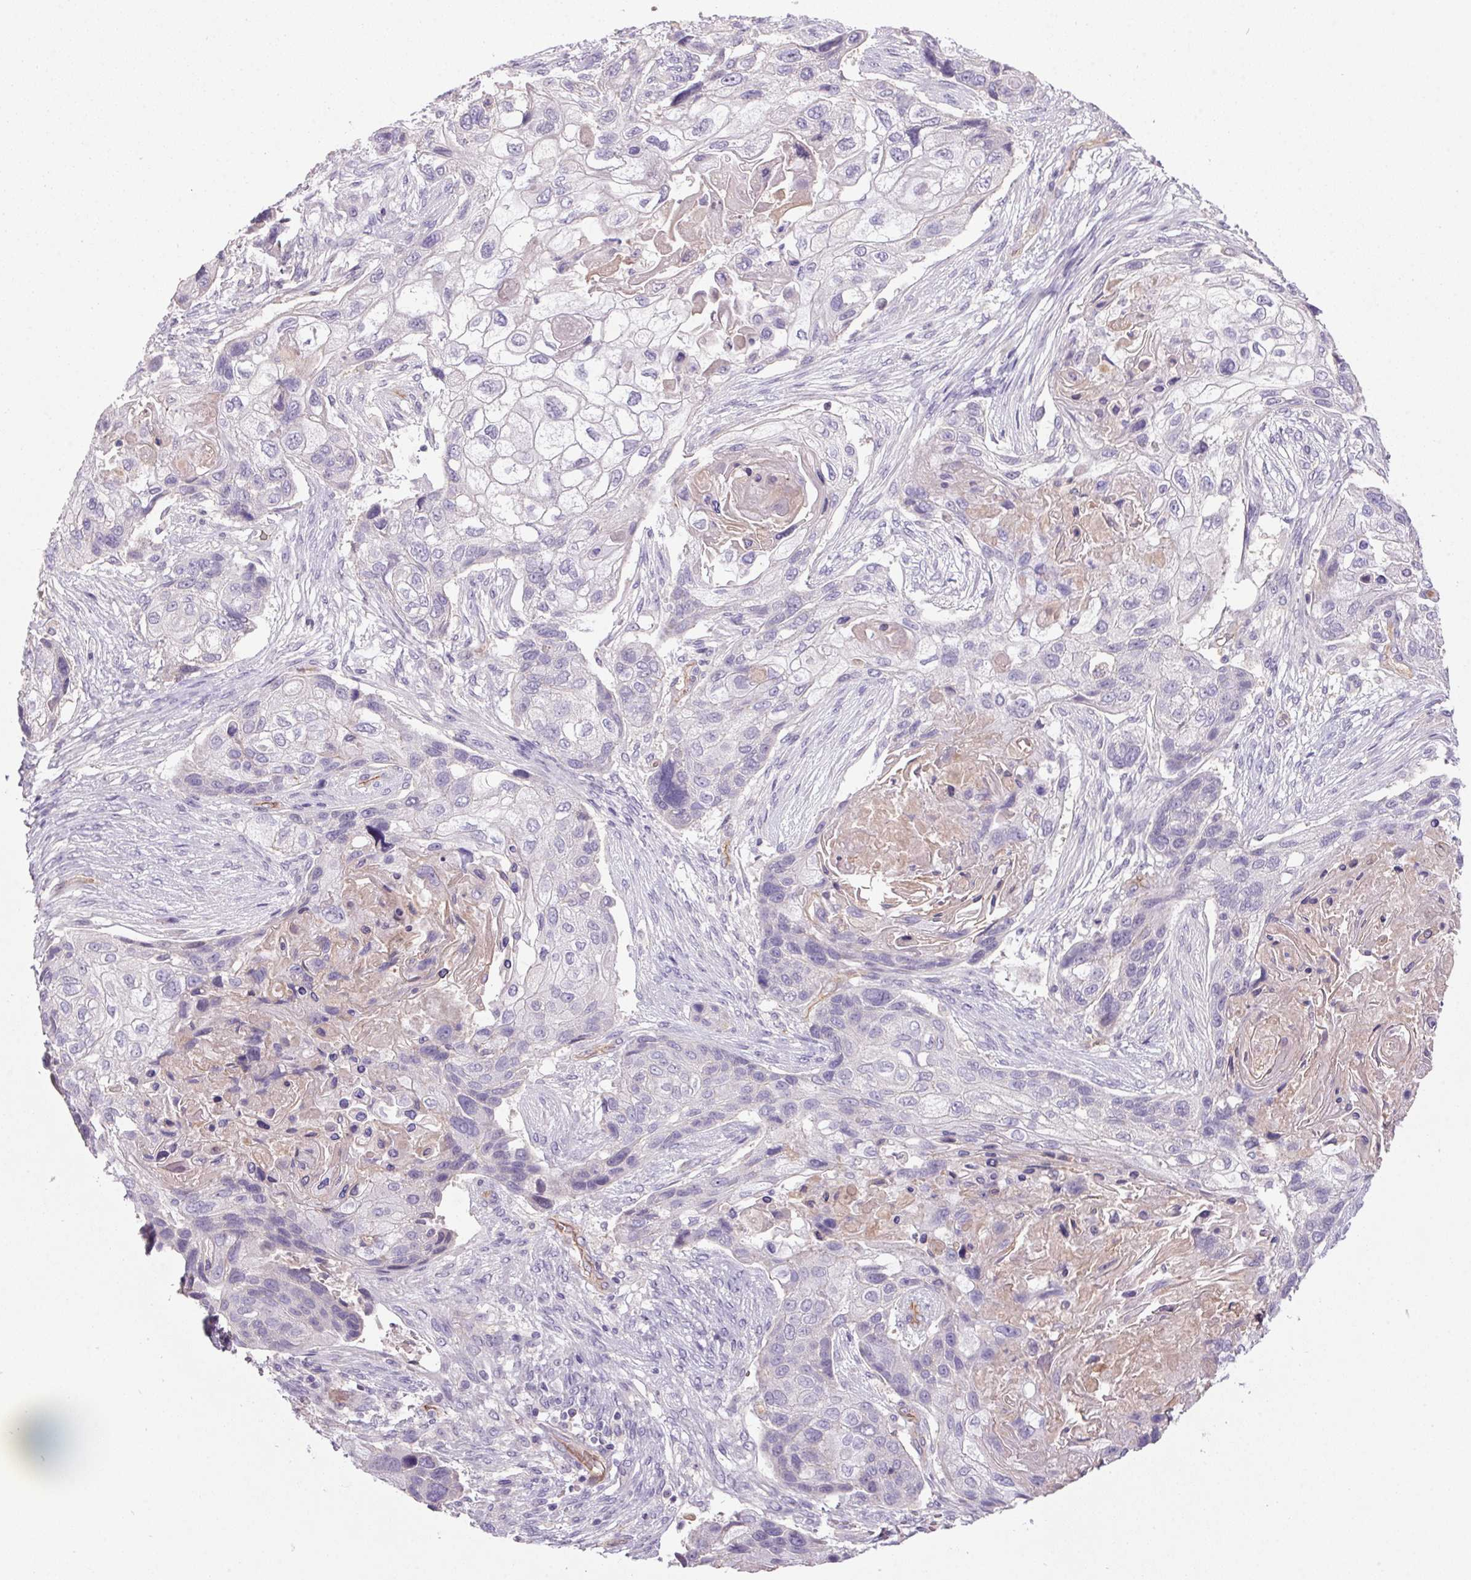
{"staining": {"intensity": "negative", "quantity": "none", "location": "none"}, "tissue": "lung cancer", "cell_type": "Tumor cells", "image_type": "cancer", "snomed": [{"axis": "morphology", "description": "Squamous cell carcinoma, NOS"}, {"axis": "topography", "description": "Lung"}], "caption": "This is a image of IHC staining of lung squamous cell carcinoma, which shows no staining in tumor cells. (DAB (3,3'-diaminobenzidine) immunohistochemistry visualized using brightfield microscopy, high magnification).", "gene": "APOC4", "patient": {"sex": "male", "age": 69}}